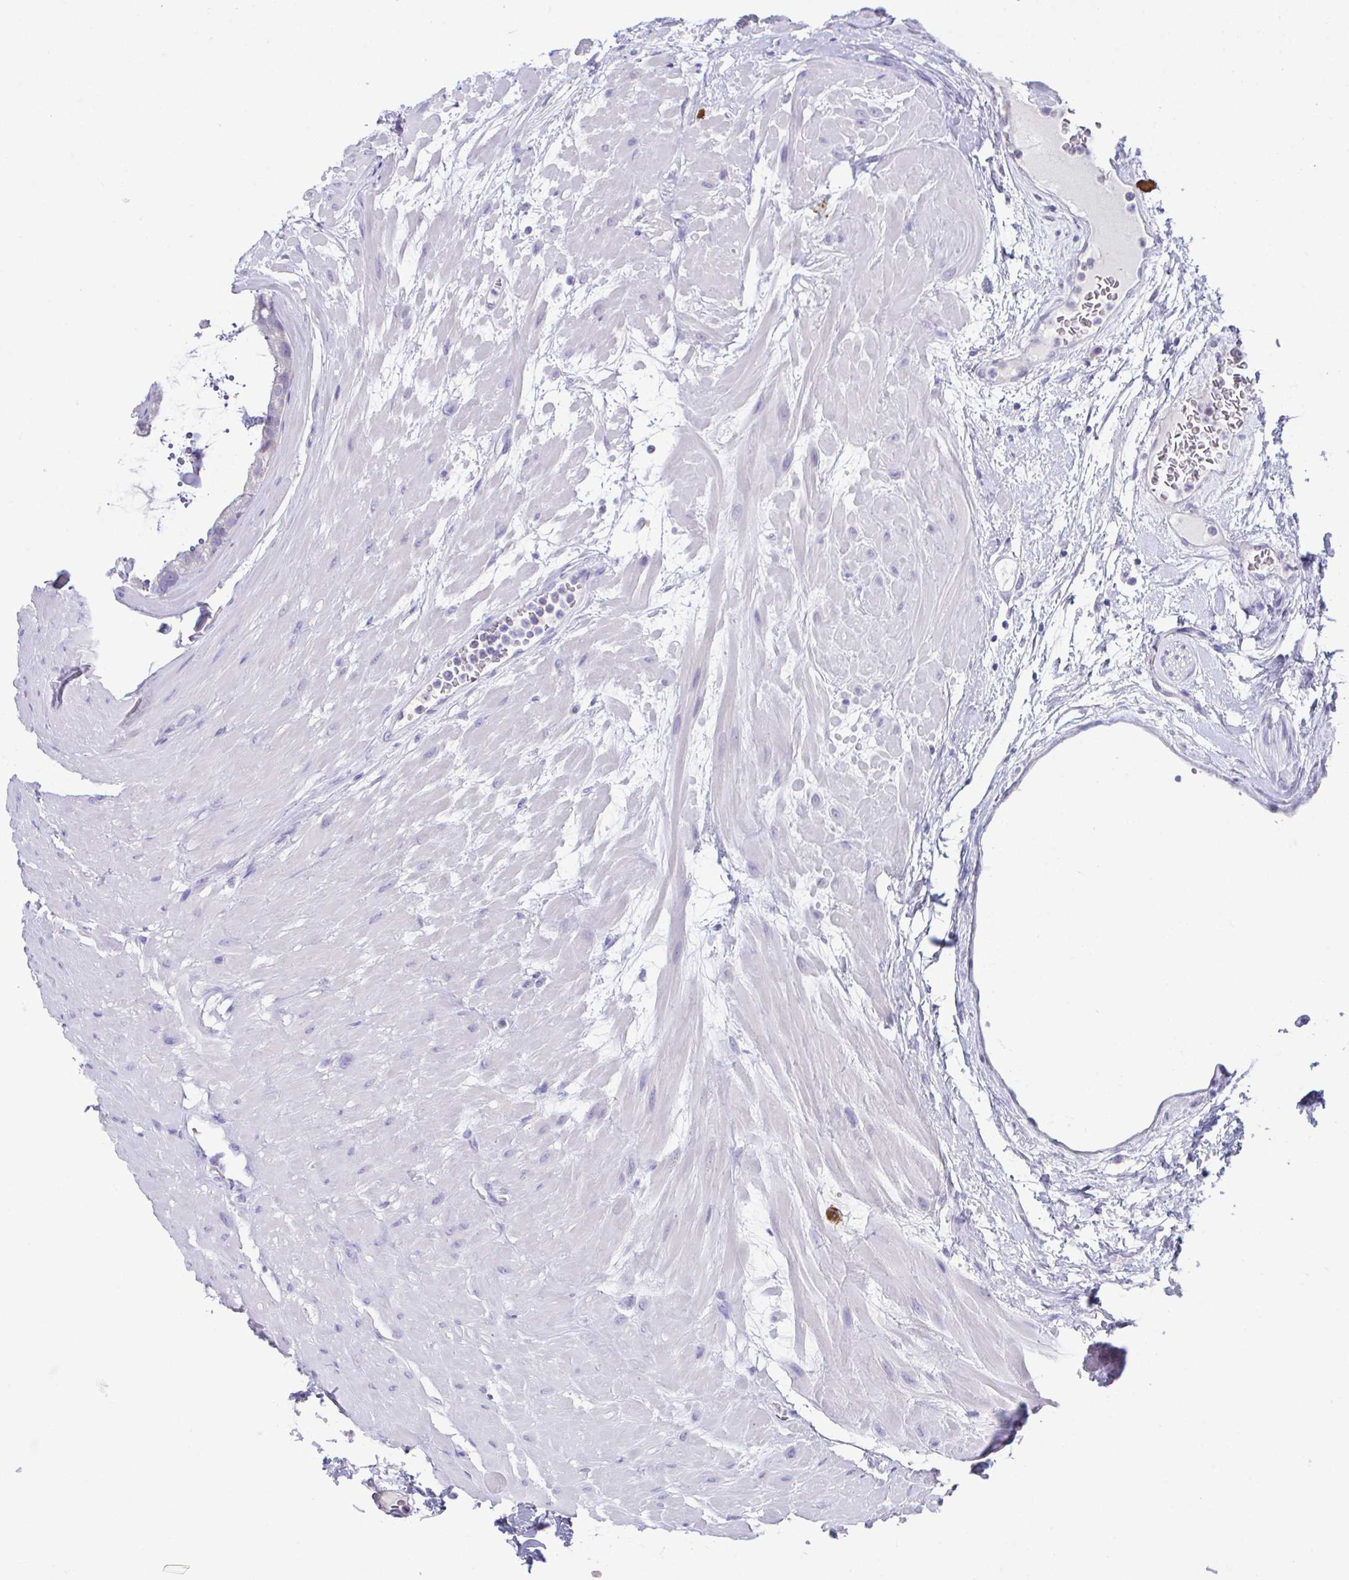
{"staining": {"intensity": "negative", "quantity": "none", "location": "none"}, "tissue": "seminal vesicle", "cell_type": "Glandular cells", "image_type": "normal", "snomed": [{"axis": "morphology", "description": "Normal tissue, NOS"}, {"axis": "topography", "description": "Seminal veicle"}, {"axis": "topography", "description": "Peripheral nerve tissue"}], "caption": "DAB immunohistochemical staining of unremarkable human seminal vesicle demonstrates no significant expression in glandular cells. The staining is performed using DAB brown chromogen with nuclei counter-stained in using hematoxylin.", "gene": "HACD4", "patient": {"sex": "male", "age": 76}}